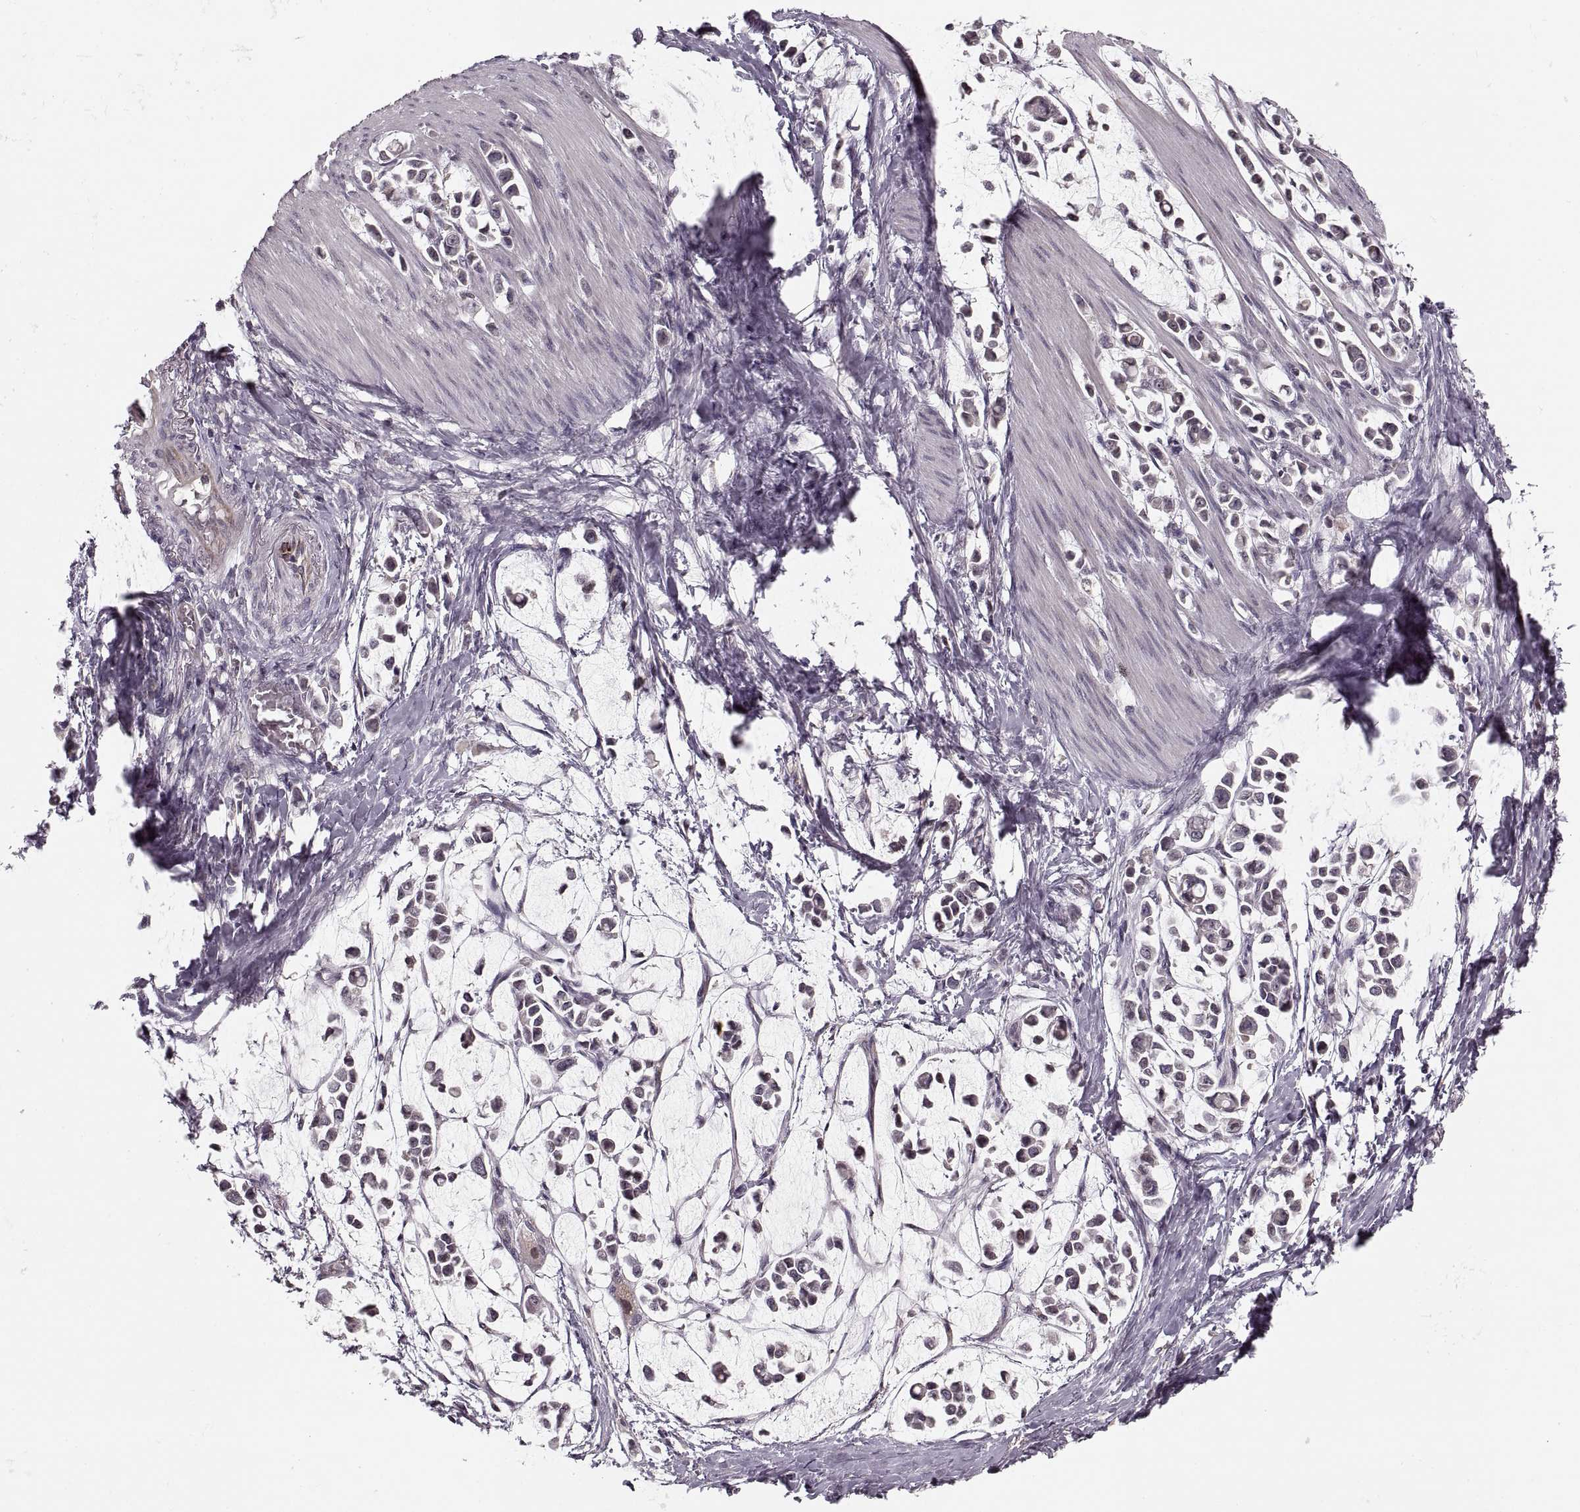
{"staining": {"intensity": "negative", "quantity": "none", "location": "none"}, "tissue": "stomach cancer", "cell_type": "Tumor cells", "image_type": "cancer", "snomed": [{"axis": "morphology", "description": "Adenocarcinoma, NOS"}, {"axis": "topography", "description": "Stomach"}], "caption": "Tumor cells are negative for brown protein staining in stomach cancer. (Brightfield microscopy of DAB IHC at high magnification).", "gene": "ASIC3", "patient": {"sex": "male", "age": 82}}